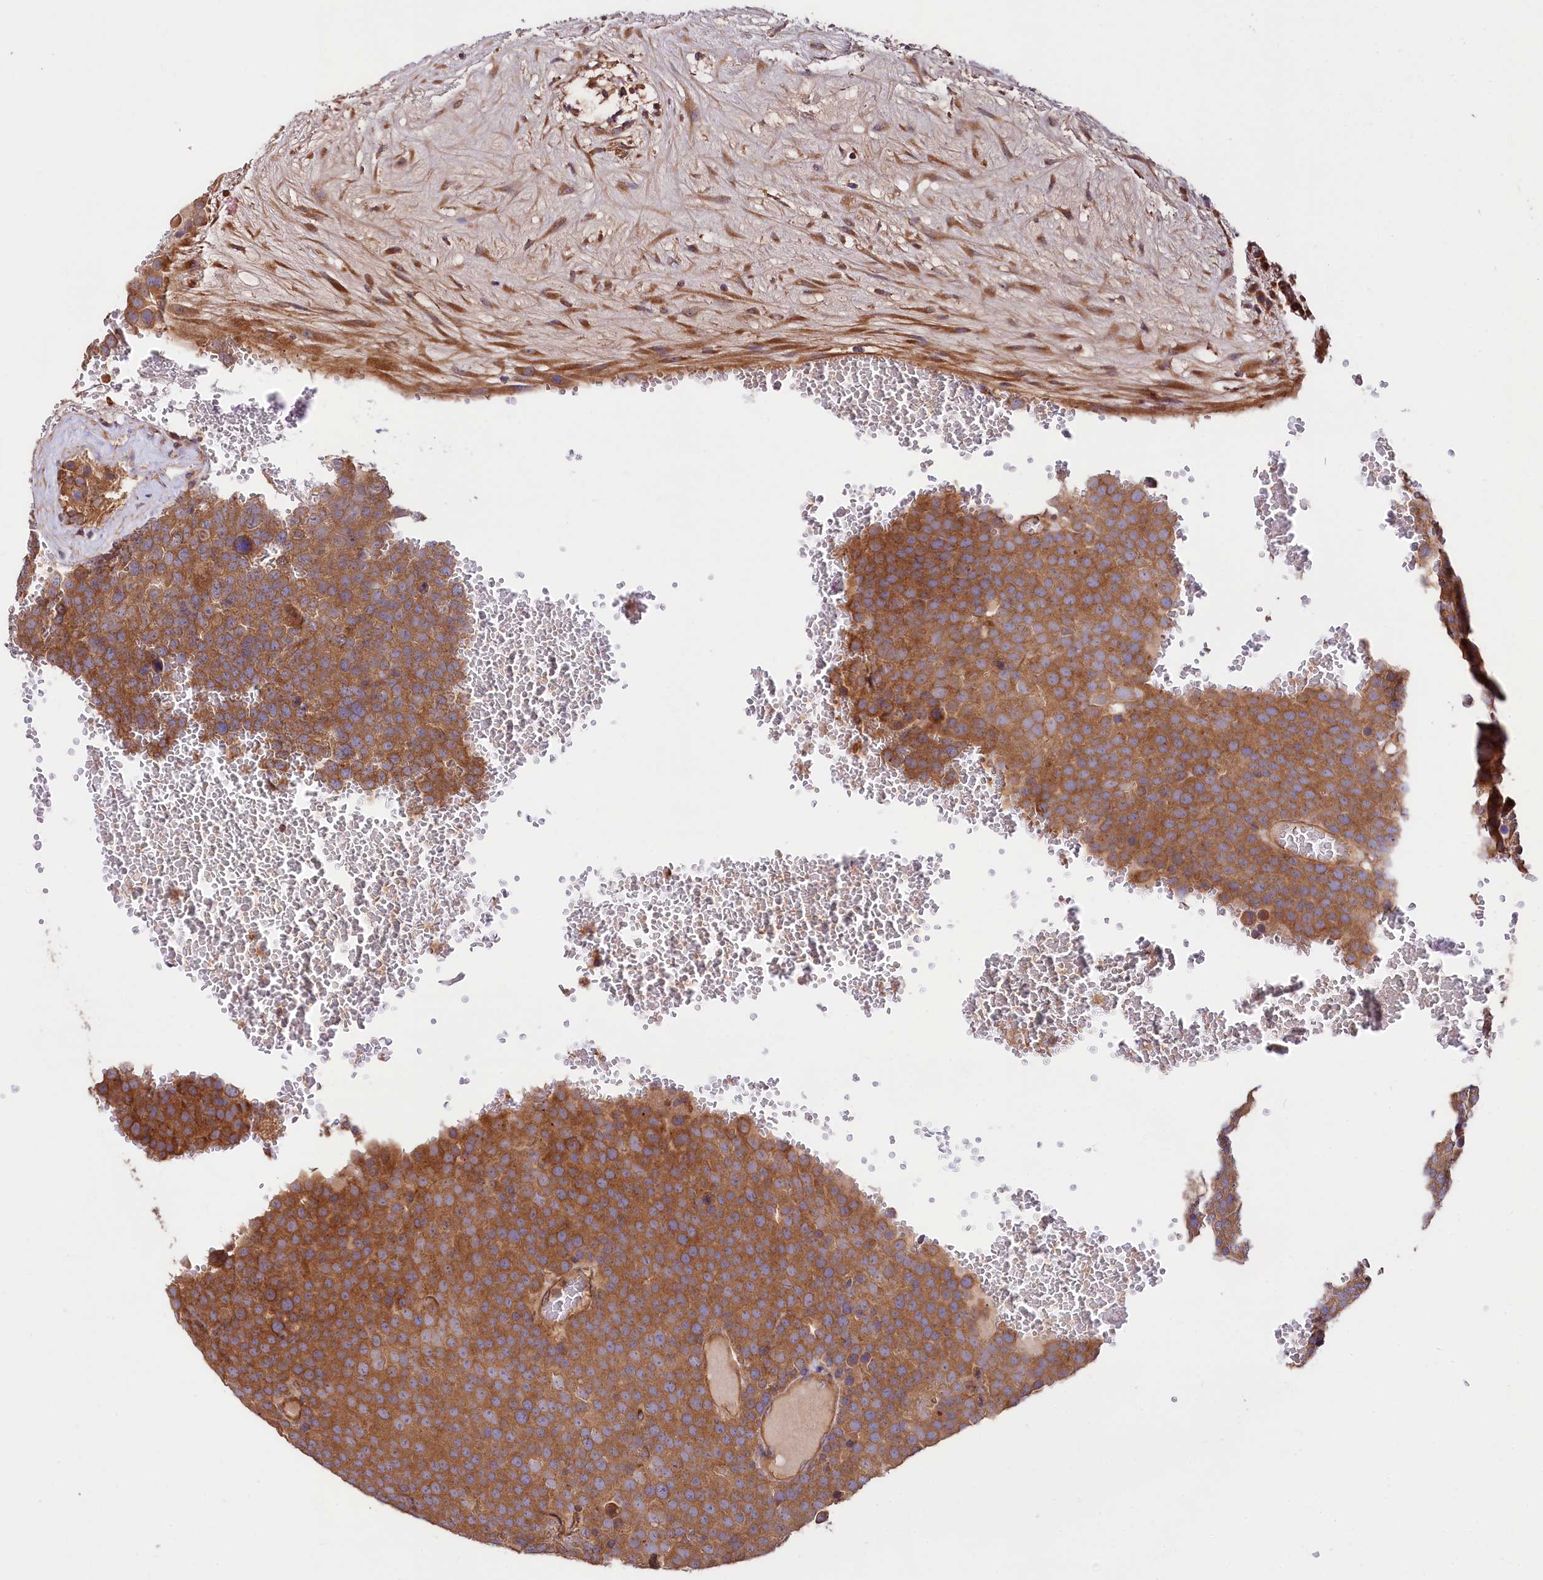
{"staining": {"intensity": "moderate", "quantity": ">75%", "location": "cytoplasmic/membranous"}, "tissue": "testis cancer", "cell_type": "Tumor cells", "image_type": "cancer", "snomed": [{"axis": "morphology", "description": "Seminoma, NOS"}, {"axis": "topography", "description": "Testis"}], "caption": "Human testis cancer stained with a protein marker reveals moderate staining in tumor cells.", "gene": "CEP295", "patient": {"sex": "male", "age": 71}}